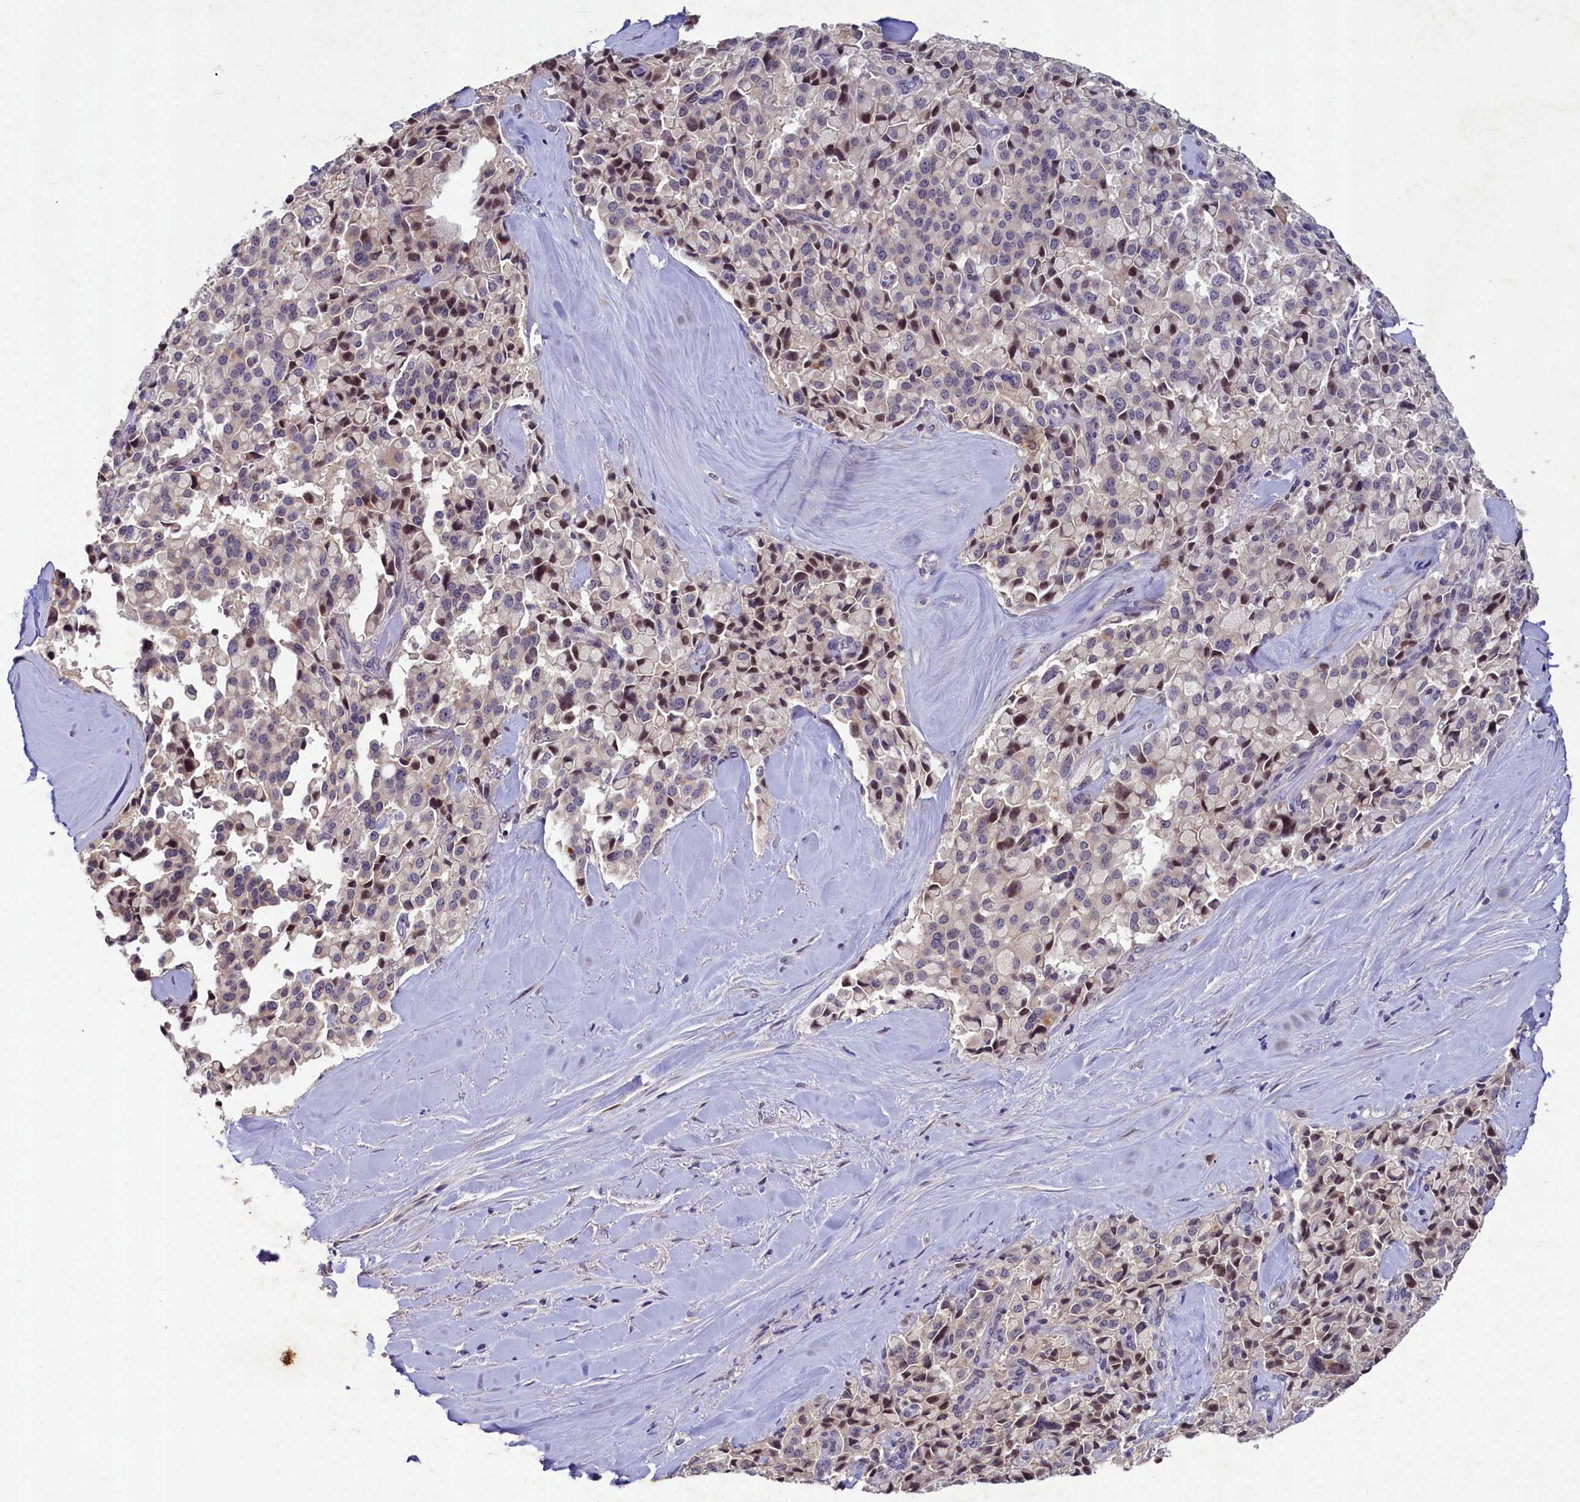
{"staining": {"intensity": "moderate", "quantity": "<25%", "location": "nuclear"}, "tissue": "pancreatic cancer", "cell_type": "Tumor cells", "image_type": "cancer", "snomed": [{"axis": "morphology", "description": "Adenocarcinoma, NOS"}, {"axis": "topography", "description": "Pancreas"}], "caption": "Immunohistochemical staining of pancreatic cancer (adenocarcinoma) shows moderate nuclear protein positivity in about <25% of tumor cells.", "gene": "LATS2", "patient": {"sex": "male", "age": 65}}